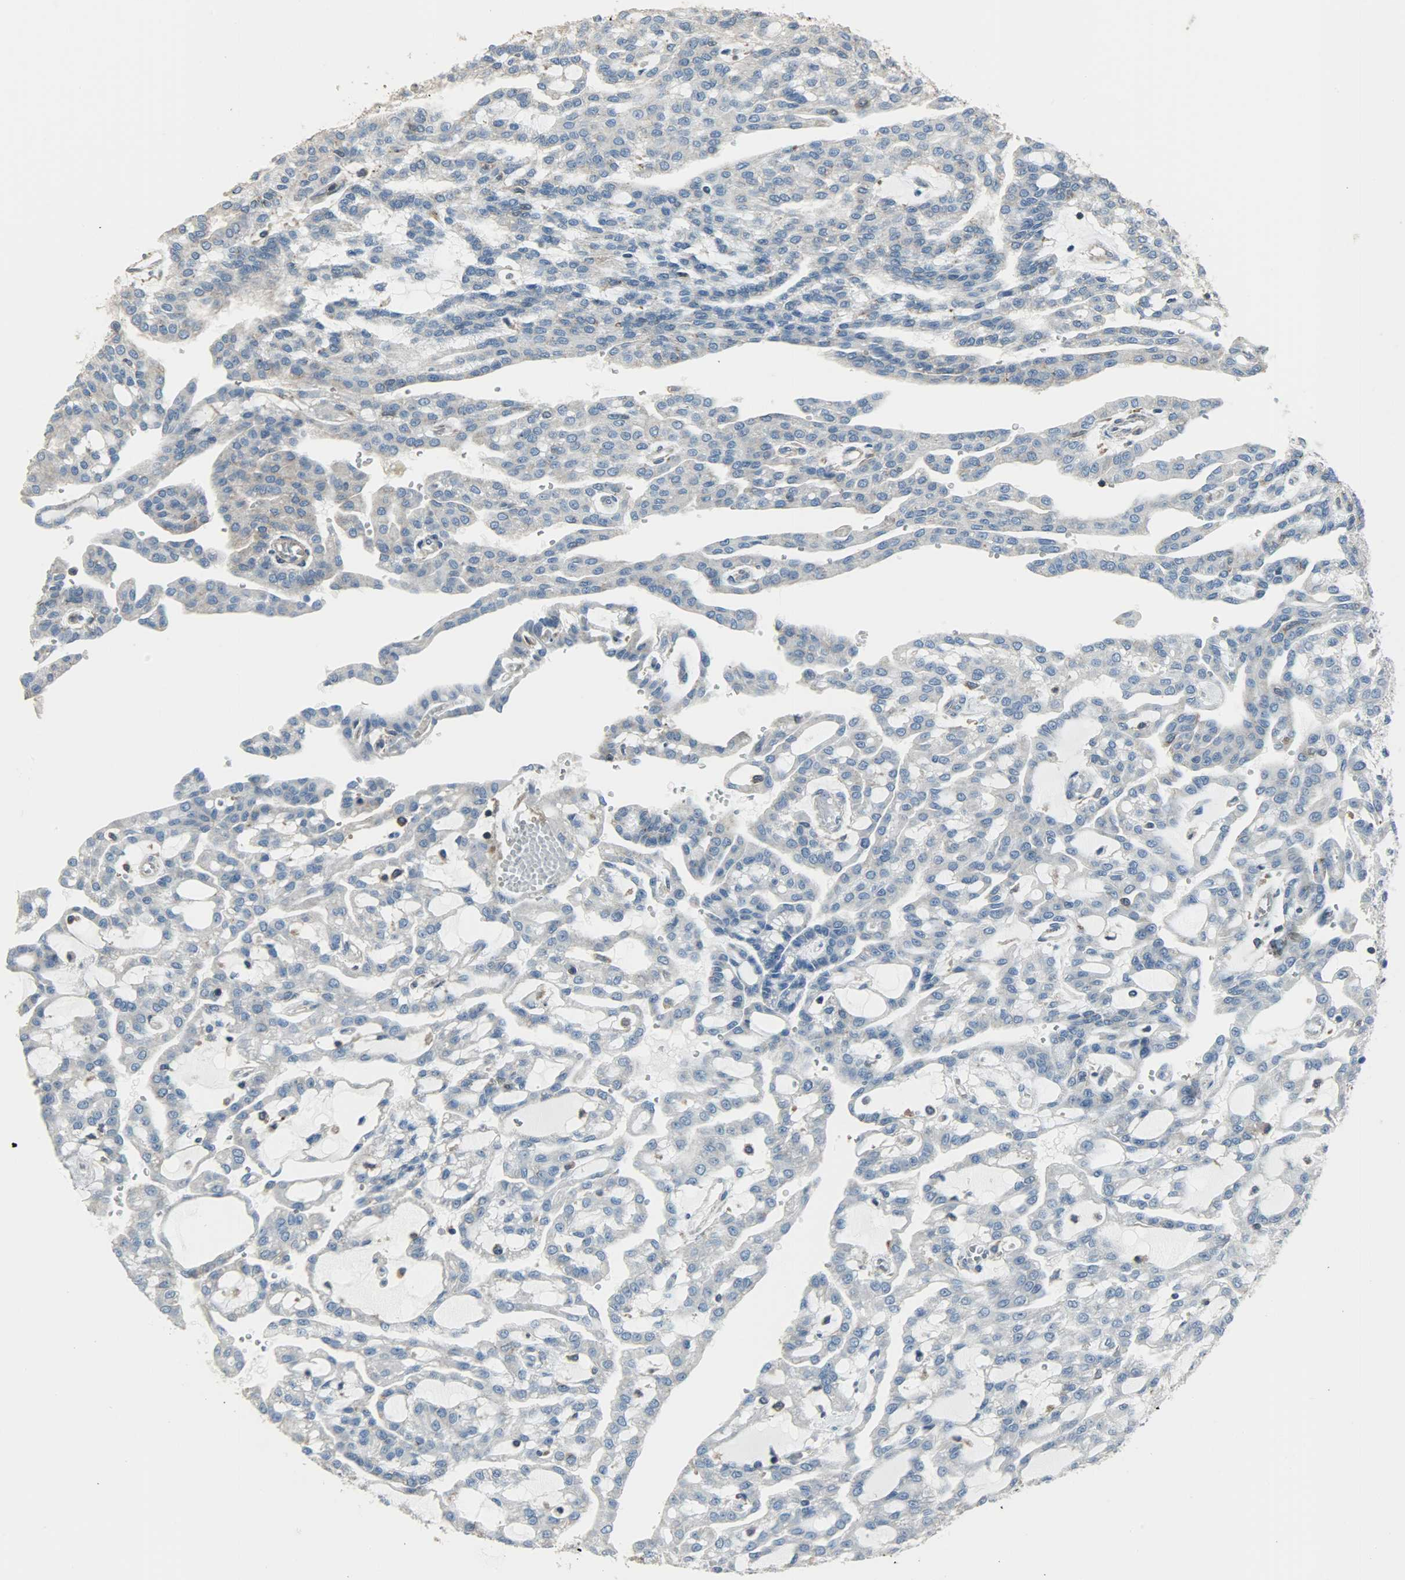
{"staining": {"intensity": "weak", "quantity": ">75%", "location": "cytoplasmic/membranous"}, "tissue": "renal cancer", "cell_type": "Tumor cells", "image_type": "cancer", "snomed": [{"axis": "morphology", "description": "Adenocarcinoma, NOS"}, {"axis": "topography", "description": "Kidney"}], "caption": "Adenocarcinoma (renal) stained for a protein displays weak cytoplasmic/membranous positivity in tumor cells. (brown staining indicates protein expression, while blue staining denotes nuclei).", "gene": "DNAJA4", "patient": {"sex": "male", "age": 63}}